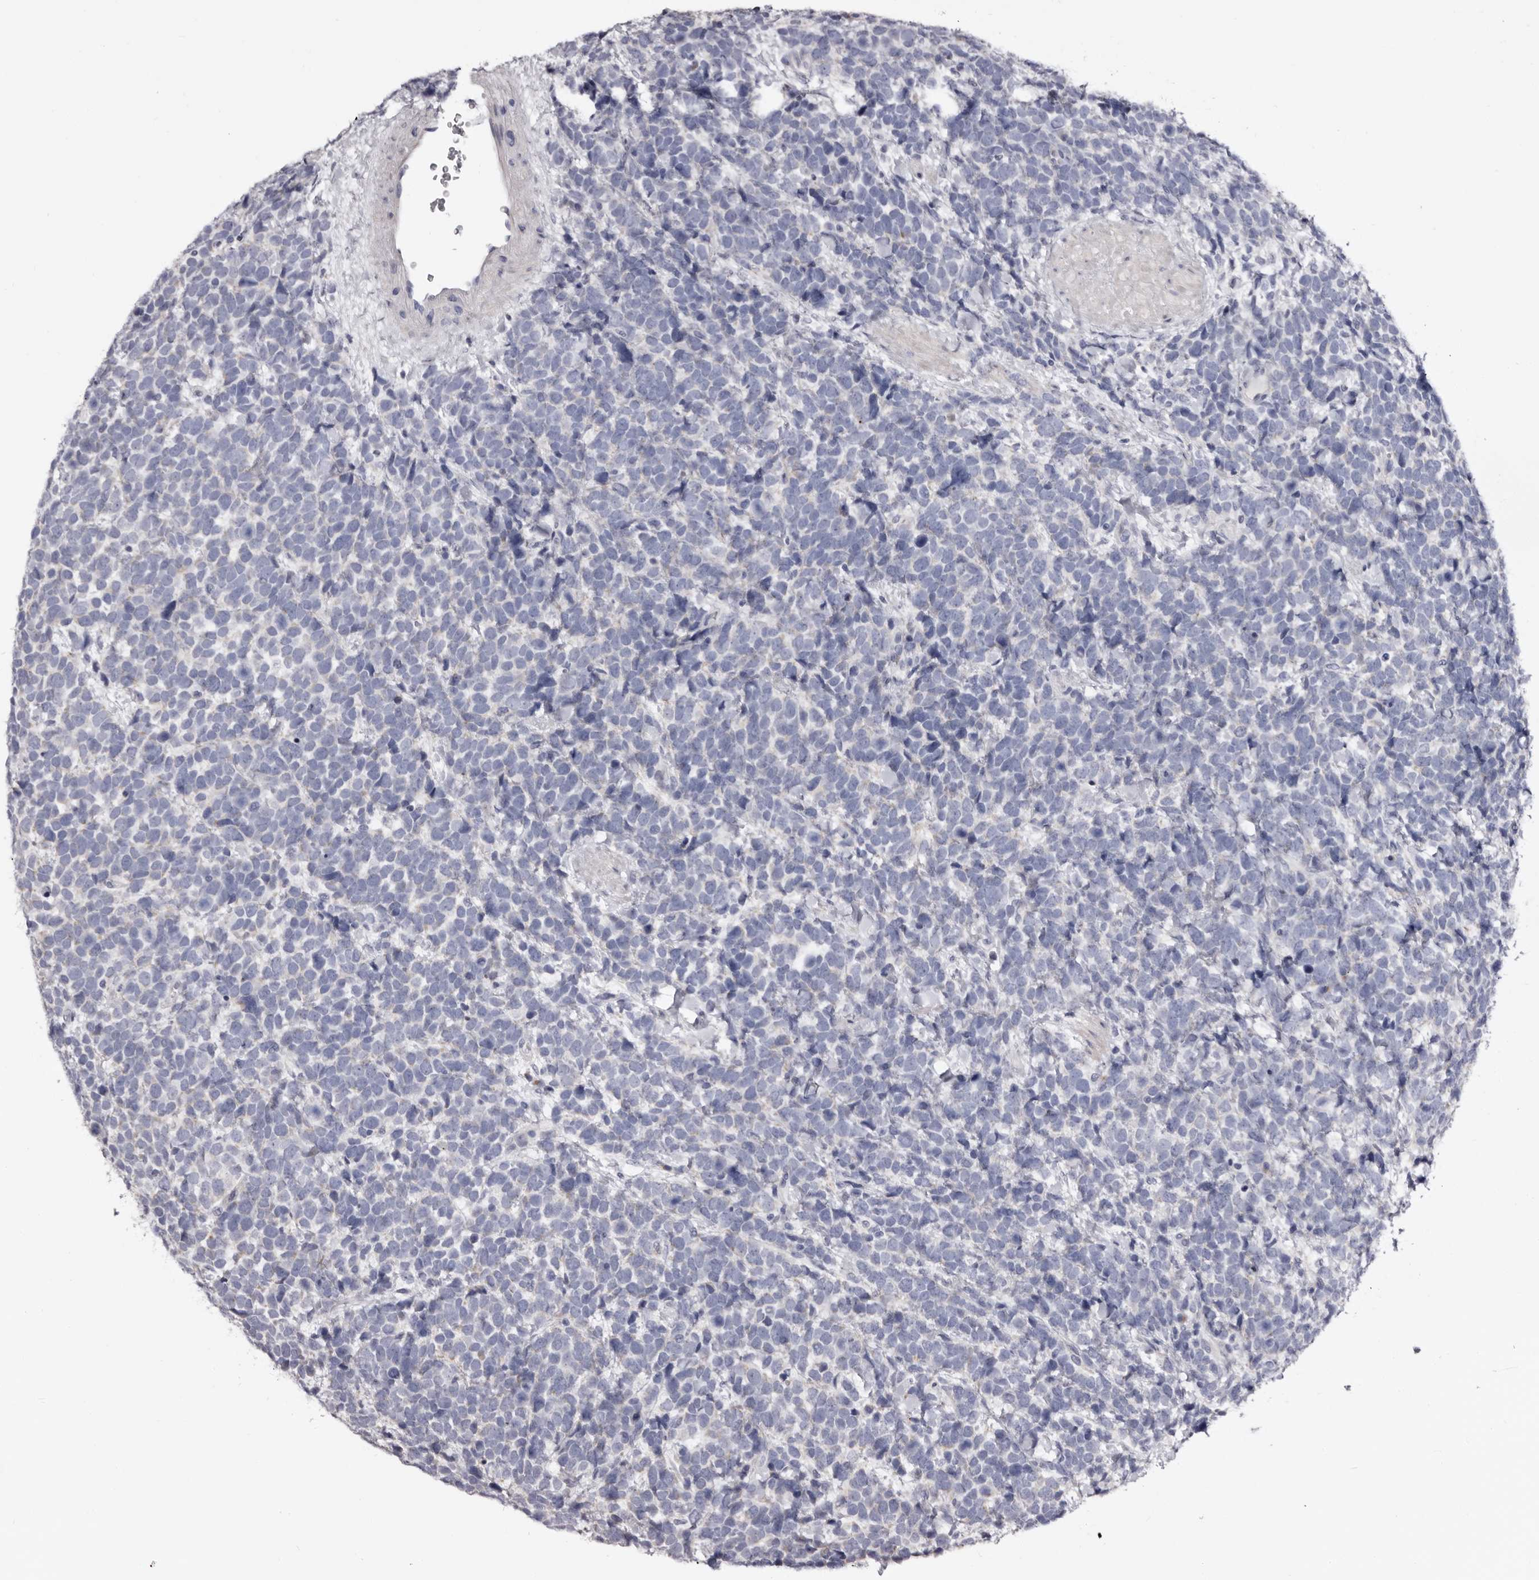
{"staining": {"intensity": "negative", "quantity": "none", "location": "none"}, "tissue": "urothelial cancer", "cell_type": "Tumor cells", "image_type": "cancer", "snomed": [{"axis": "morphology", "description": "Urothelial carcinoma, High grade"}, {"axis": "topography", "description": "Urinary bladder"}], "caption": "A histopathology image of urothelial cancer stained for a protein exhibits no brown staining in tumor cells.", "gene": "CASQ1", "patient": {"sex": "female", "age": 82}}